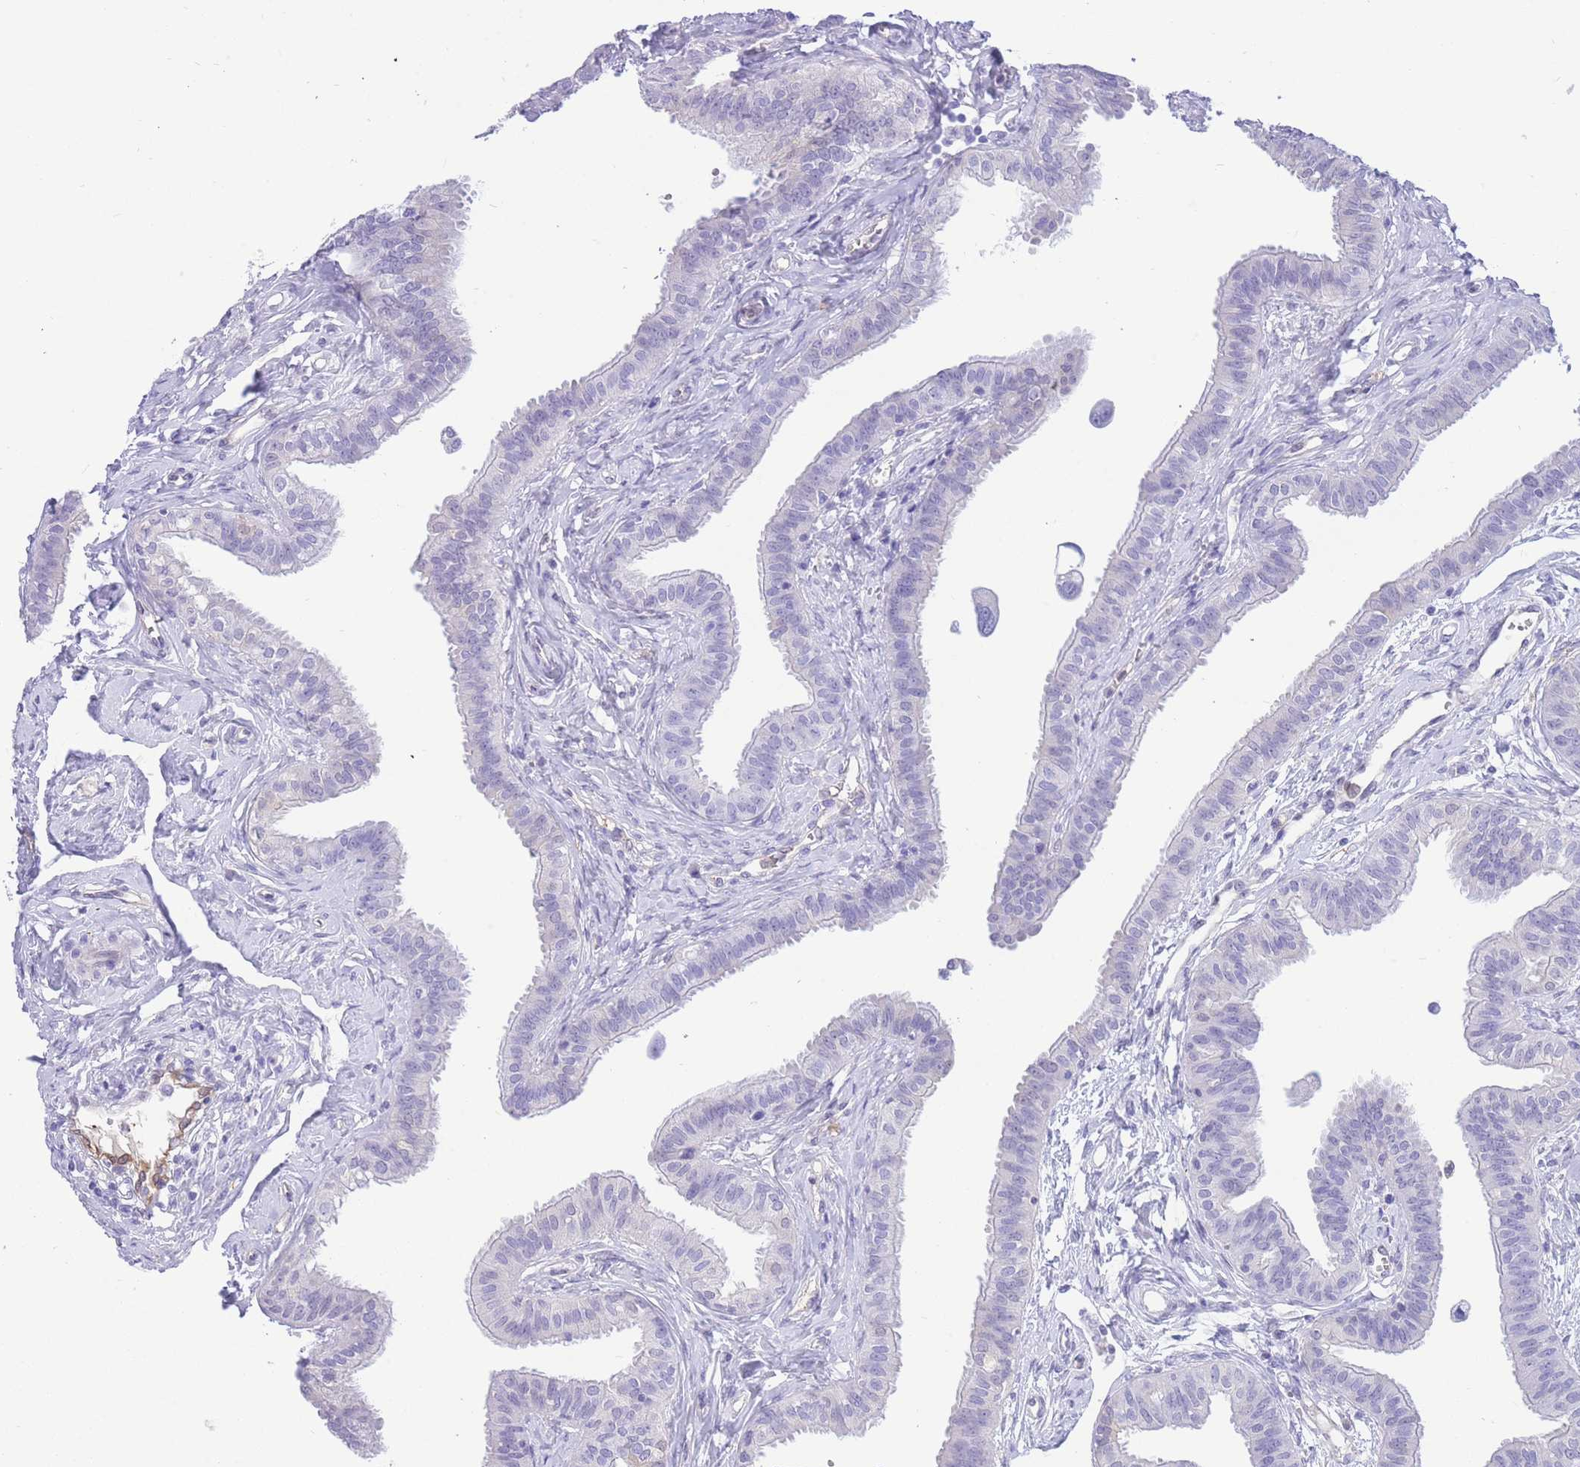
{"staining": {"intensity": "negative", "quantity": "none", "location": "none"}, "tissue": "fallopian tube", "cell_type": "Glandular cells", "image_type": "normal", "snomed": [{"axis": "morphology", "description": "Normal tissue, NOS"}, {"axis": "morphology", "description": "Carcinoma, NOS"}, {"axis": "topography", "description": "Fallopian tube"}, {"axis": "topography", "description": "Ovary"}], "caption": "Human fallopian tube stained for a protein using immunohistochemistry displays no positivity in glandular cells.", "gene": "SULT1A1", "patient": {"sex": "female", "age": 59}}